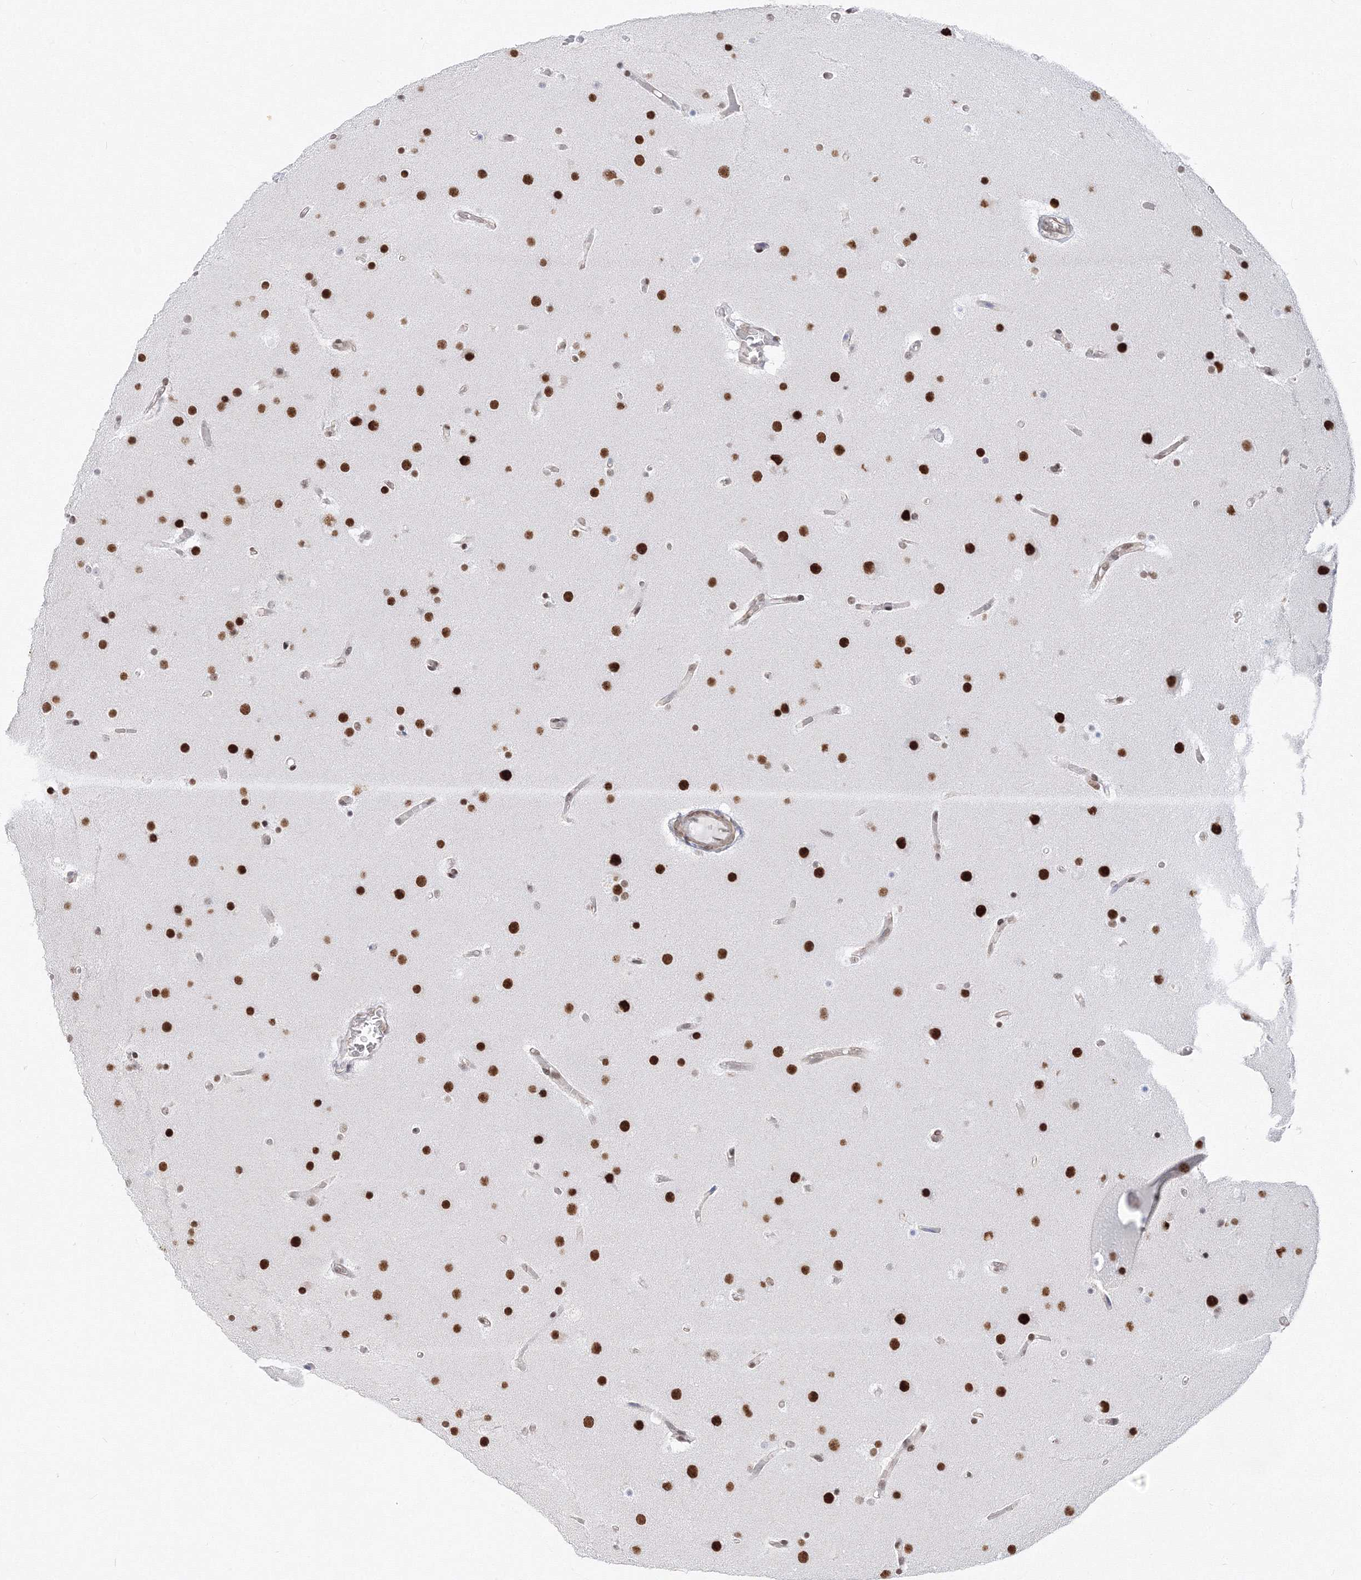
{"staining": {"intensity": "strong", "quantity": "25%-75%", "location": "nuclear"}, "tissue": "glioma", "cell_type": "Tumor cells", "image_type": "cancer", "snomed": [{"axis": "morphology", "description": "Glioma, malignant, High grade"}, {"axis": "topography", "description": "Cerebral cortex"}], "caption": "DAB (3,3'-diaminobenzidine) immunohistochemical staining of glioma displays strong nuclear protein positivity in approximately 25%-75% of tumor cells.", "gene": "ZNF638", "patient": {"sex": "female", "age": 36}}